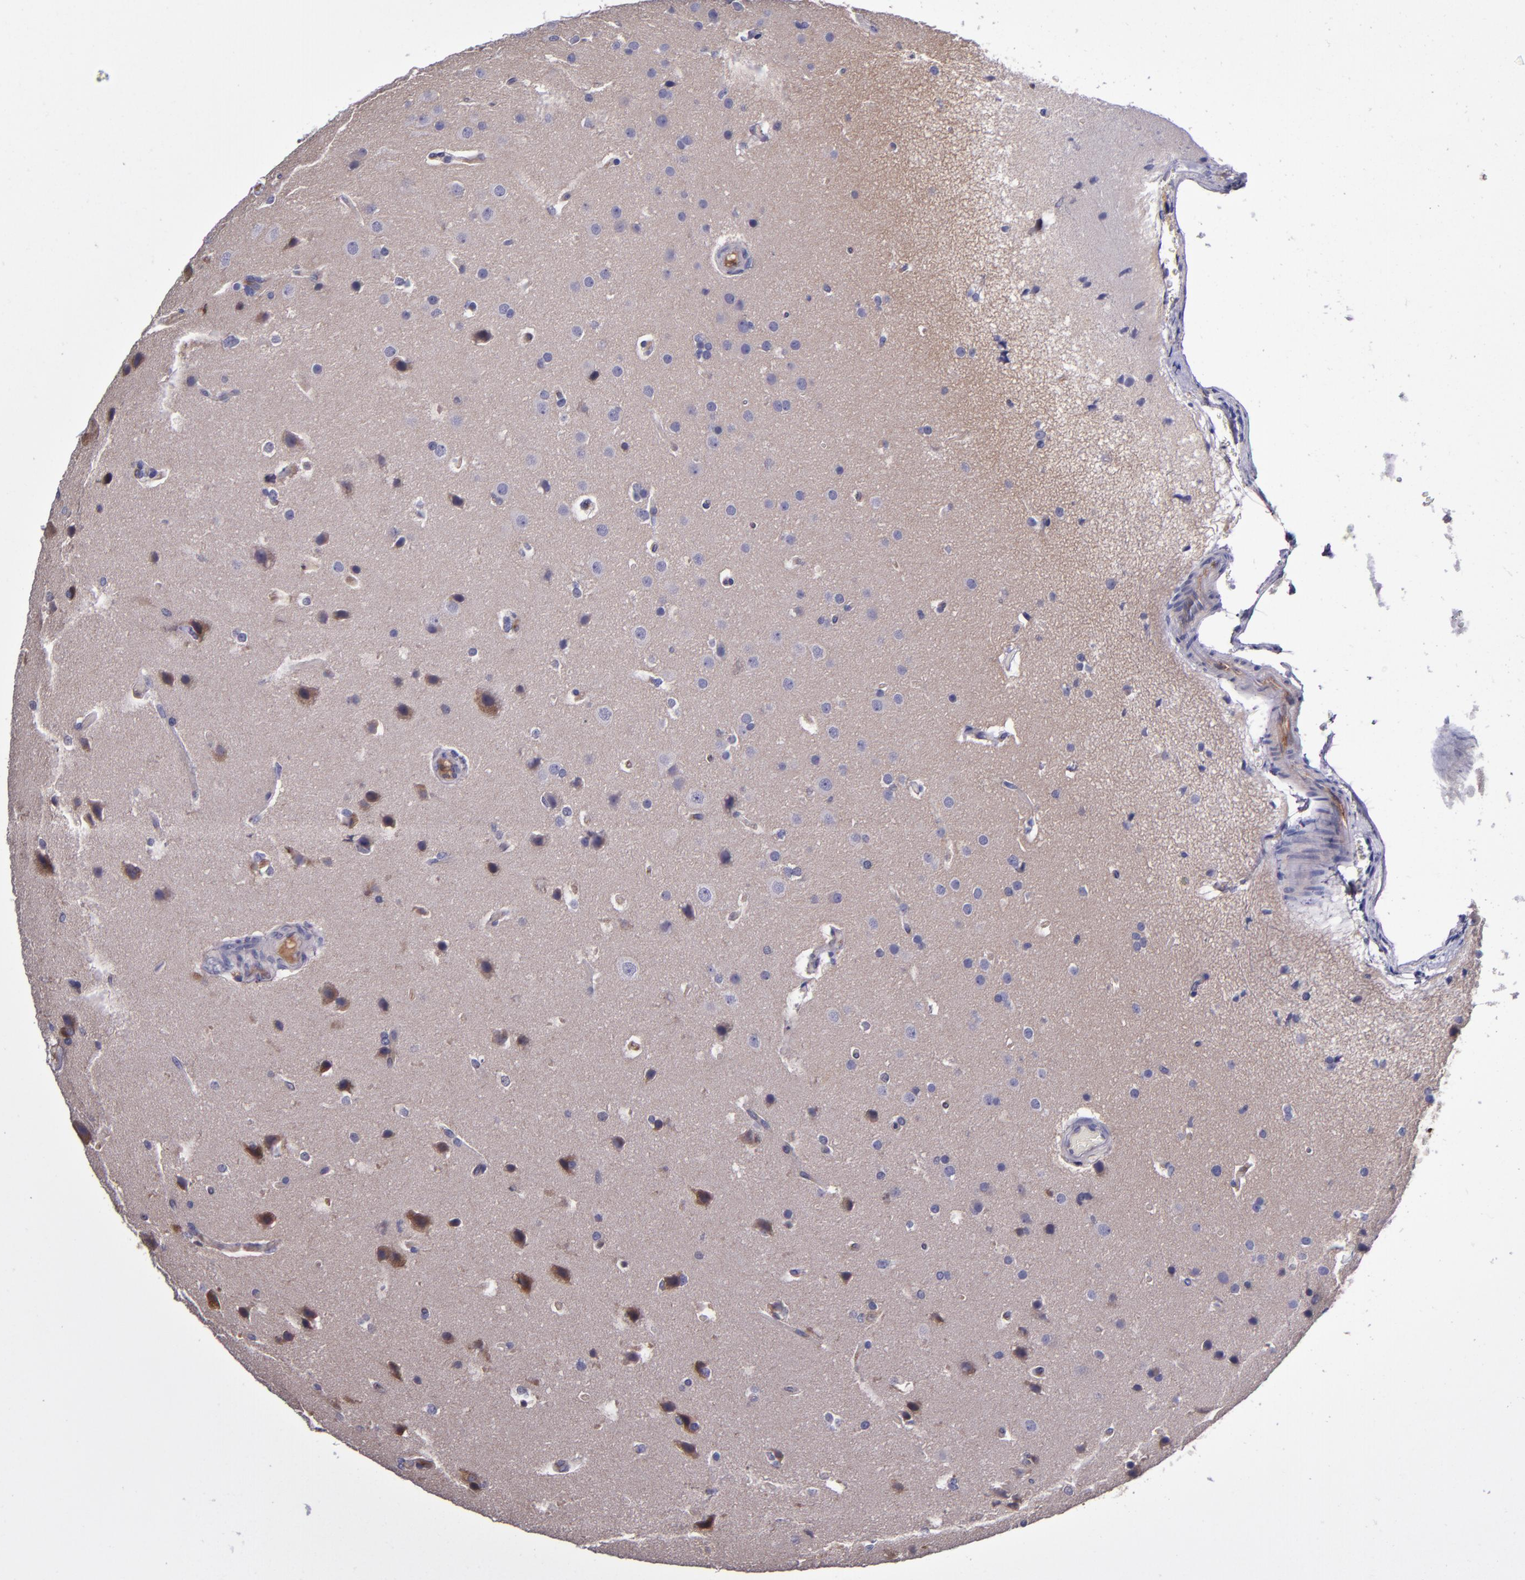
{"staining": {"intensity": "moderate", "quantity": "25%-75%", "location": "cytoplasmic/membranous"}, "tissue": "glioma", "cell_type": "Tumor cells", "image_type": "cancer", "snomed": [{"axis": "morphology", "description": "Glioma, malignant, Low grade"}, {"axis": "topography", "description": "Cerebral cortex"}], "caption": "A brown stain shows moderate cytoplasmic/membranous staining of a protein in glioma tumor cells.", "gene": "CLEC3B", "patient": {"sex": "female", "age": 47}}